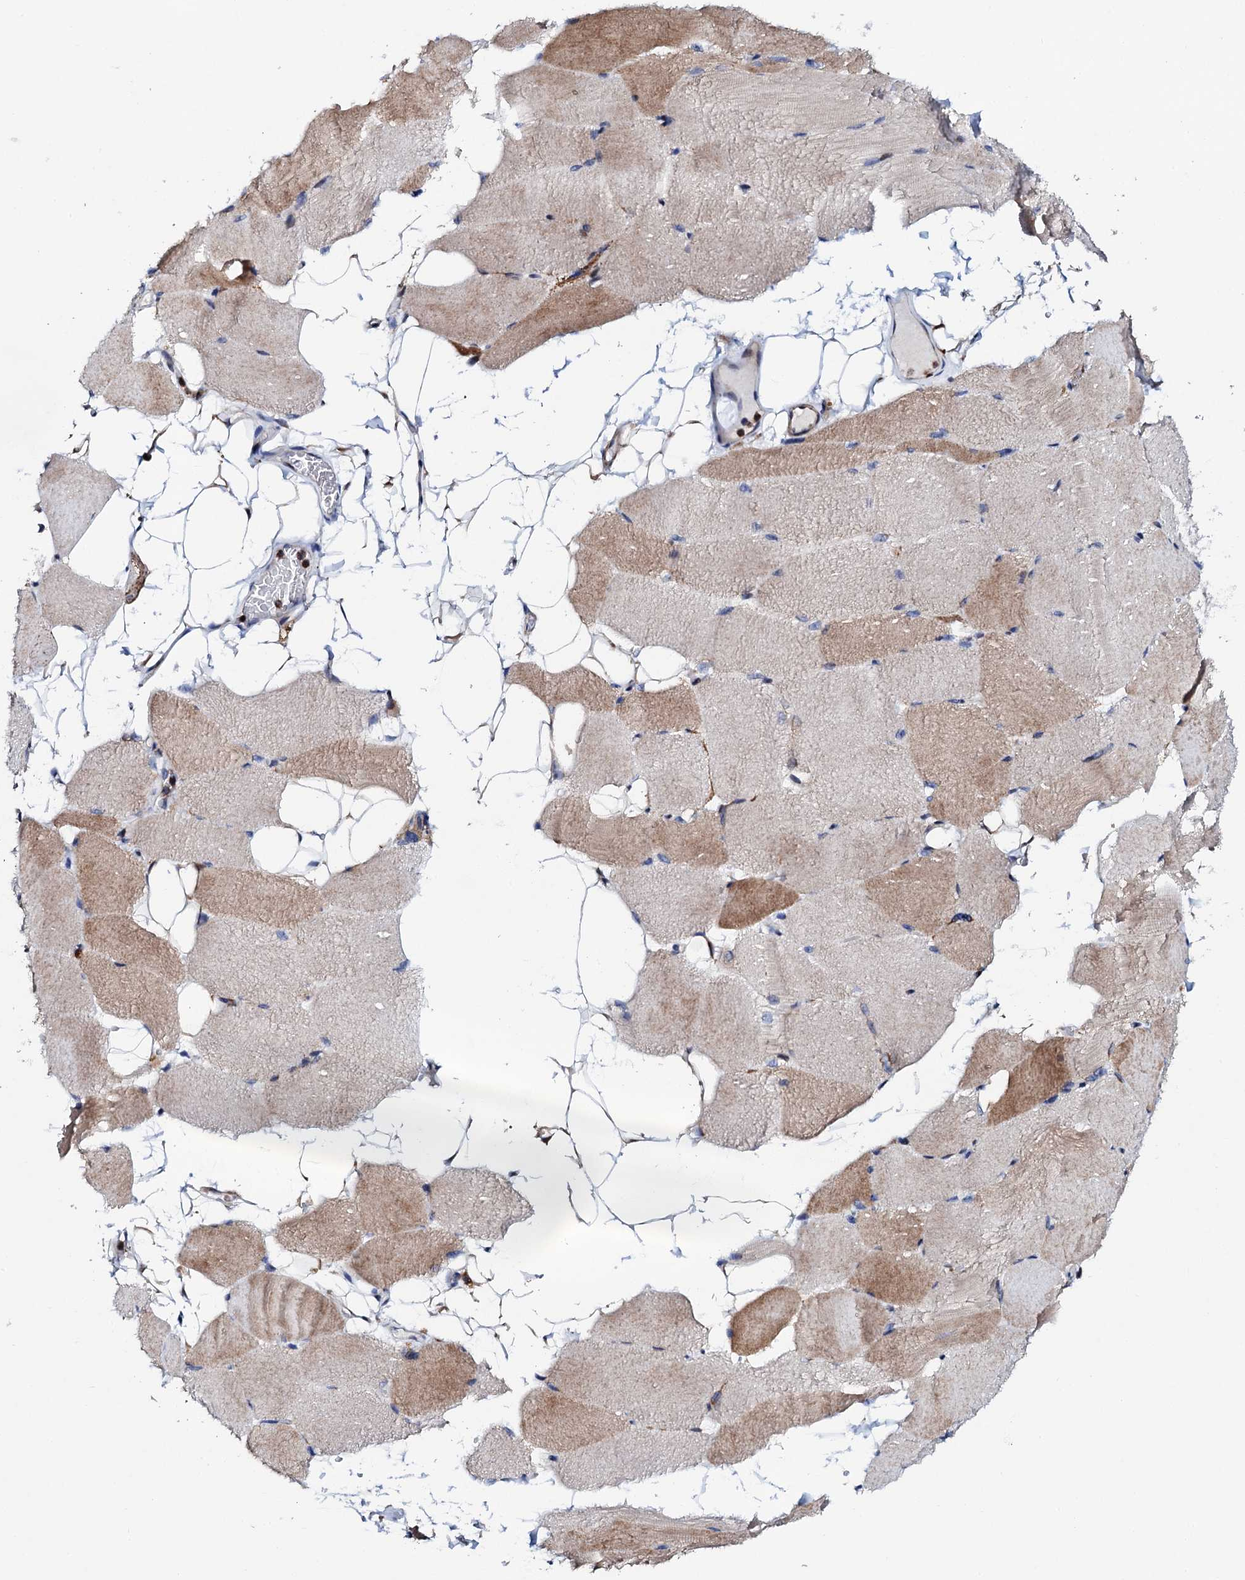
{"staining": {"intensity": "moderate", "quantity": "<25%", "location": "cytoplasmic/membranous"}, "tissue": "skeletal muscle", "cell_type": "Myocytes", "image_type": "normal", "snomed": [{"axis": "morphology", "description": "Normal tissue, NOS"}, {"axis": "topography", "description": "Skeletal muscle"}, {"axis": "topography", "description": "Parathyroid gland"}], "caption": "Unremarkable skeletal muscle was stained to show a protein in brown. There is low levels of moderate cytoplasmic/membranous positivity in about <25% of myocytes. Using DAB (brown) and hematoxylin (blue) stains, captured at high magnification using brightfield microscopy.", "gene": "TCIRG1", "patient": {"sex": "female", "age": 37}}